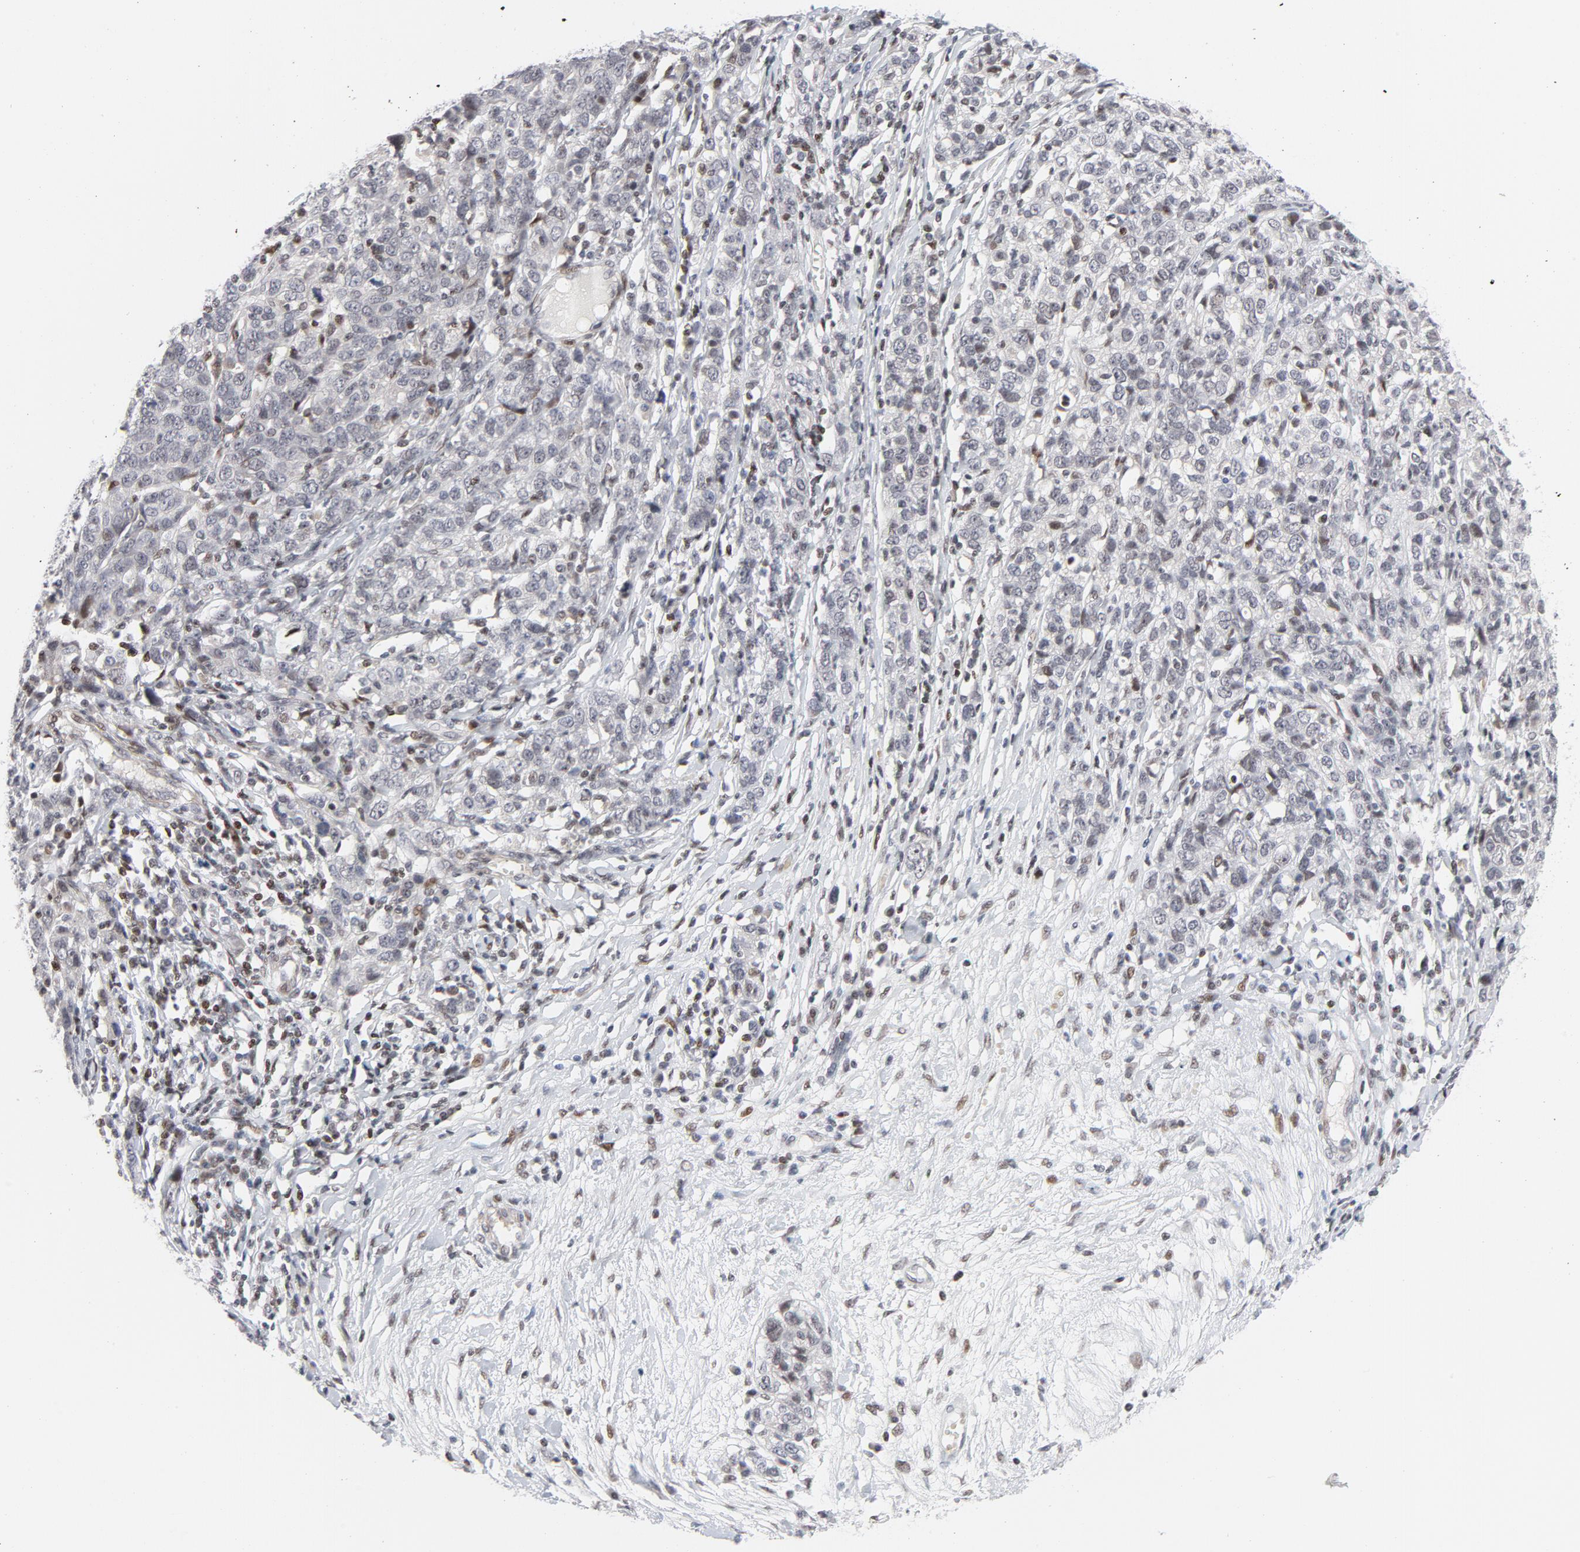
{"staining": {"intensity": "weak", "quantity": "<25%", "location": "nuclear"}, "tissue": "ovarian cancer", "cell_type": "Tumor cells", "image_type": "cancer", "snomed": [{"axis": "morphology", "description": "Cystadenocarcinoma, serous, NOS"}, {"axis": "topography", "description": "Ovary"}], "caption": "The image displays no staining of tumor cells in ovarian cancer (serous cystadenocarcinoma).", "gene": "NFIC", "patient": {"sex": "female", "age": 71}}